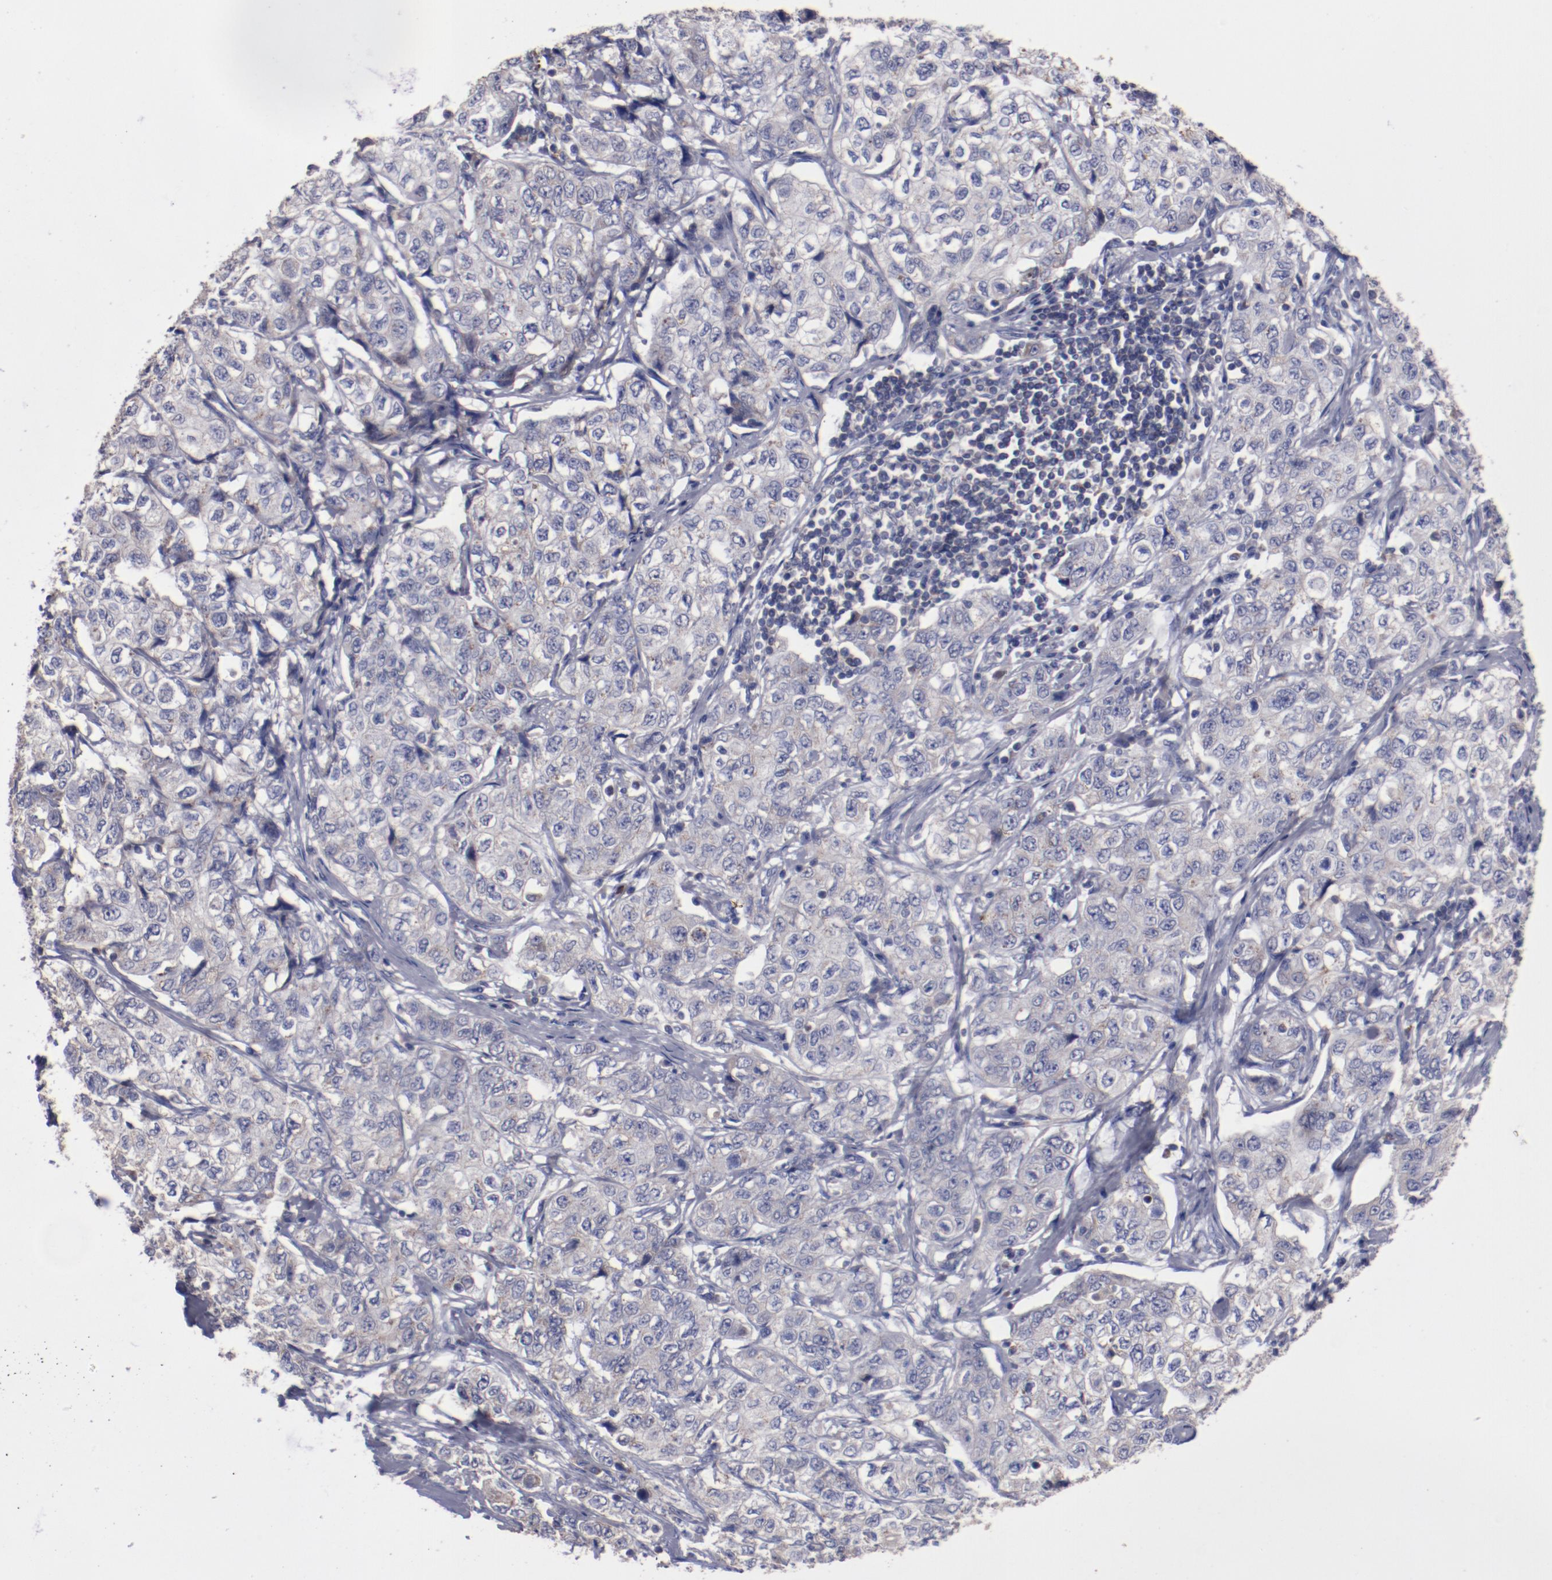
{"staining": {"intensity": "weak", "quantity": ">75%", "location": "cytoplasmic/membranous"}, "tissue": "stomach cancer", "cell_type": "Tumor cells", "image_type": "cancer", "snomed": [{"axis": "morphology", "description": "Adenocarcinoma, NOS"}, {"axis": "topography", "description": "Stomach"}], "caption": "This is an image of immunohistochemistry (IHC) staining of adenocarcinoma (stomach), which shows weak positivity in the cytoplasmic/membranous of tumor cells.", "gene": "FGR", "patient": {"sex": "male", "age": 48}}